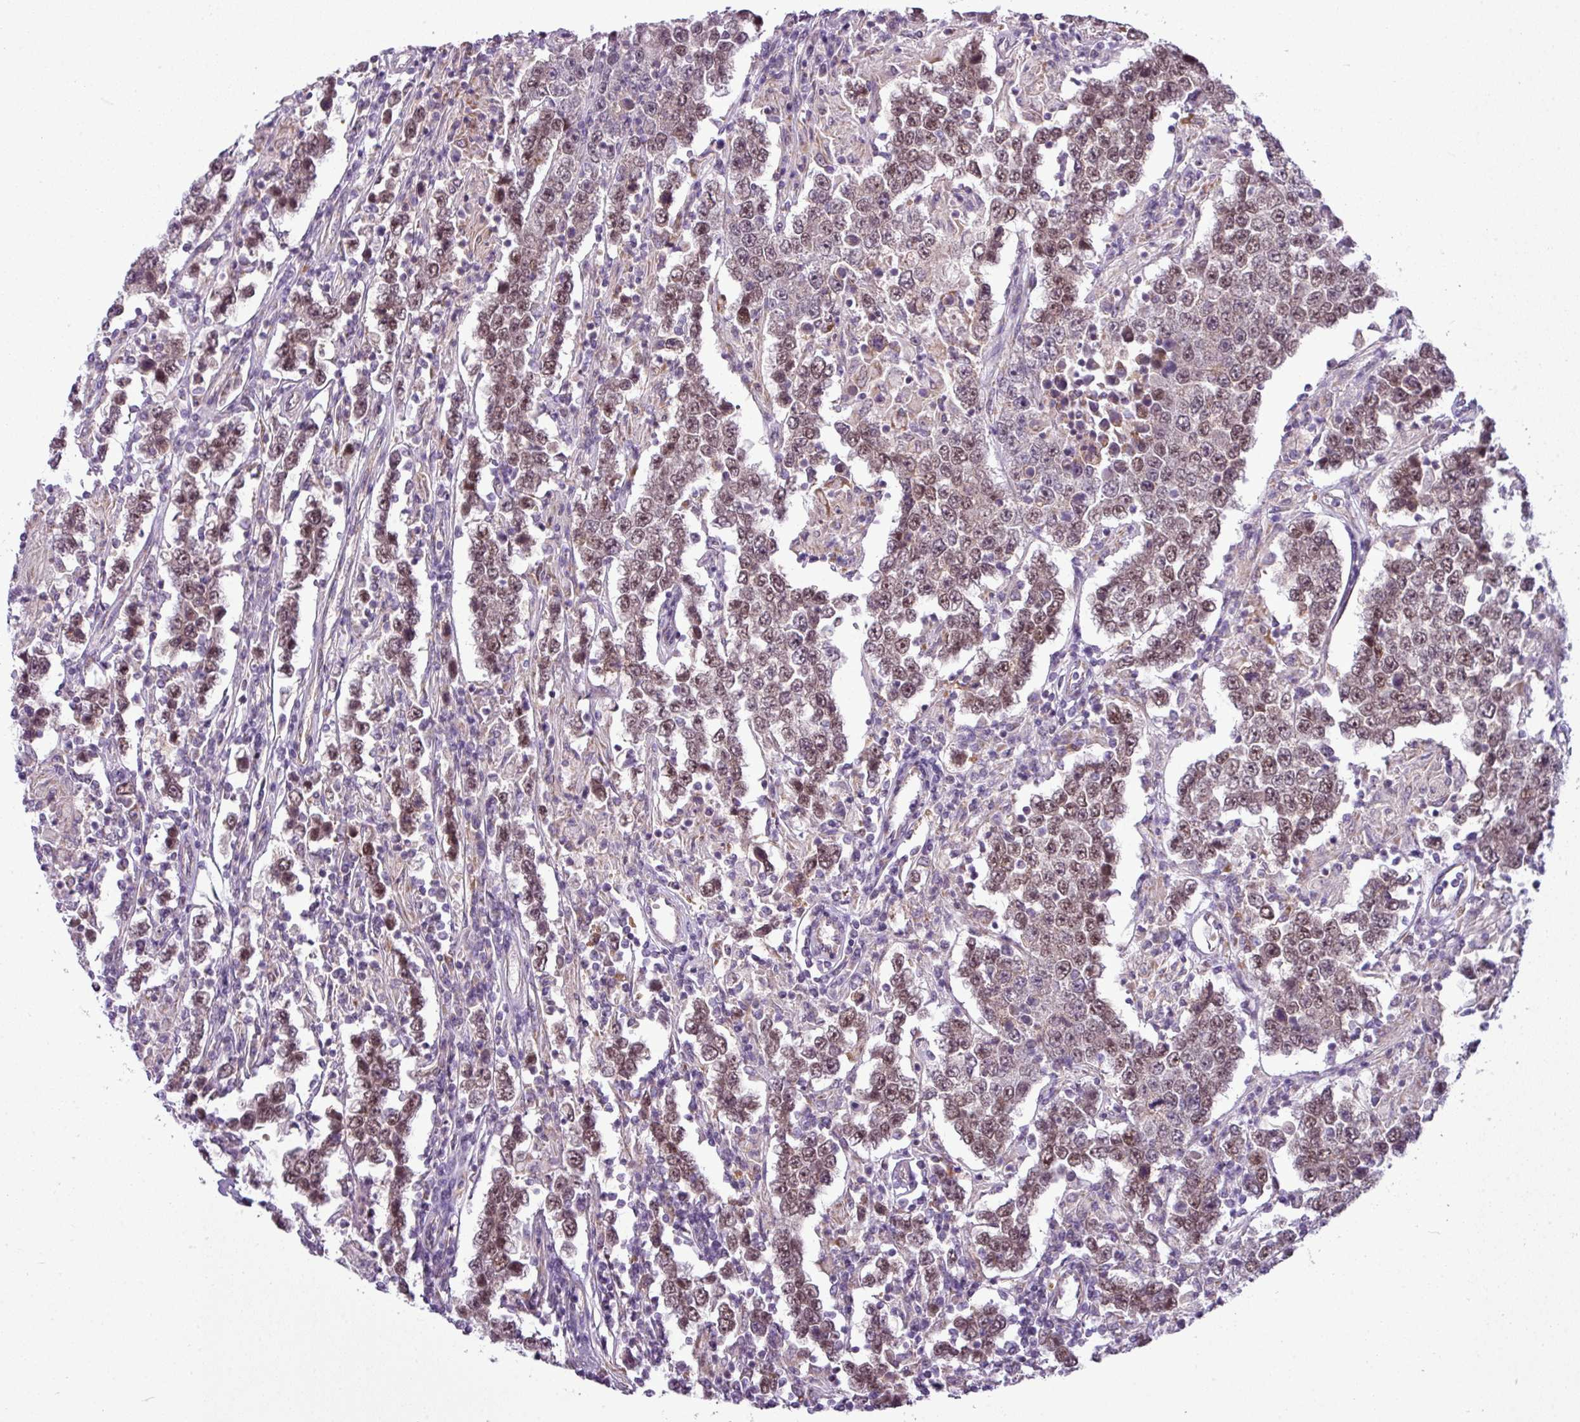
{"staining": {"intensity": "moderate", "quantity": ">75%", "location": "nuclear"}, "tissue": "testis cancer", "cell_type": "Tumor cells", "image_type": "cancer", "snomed": [{"axis": "morphology", "description": "Normal tissue, NOS"}, {"axis": "morphology", "description": "Urothelial carcinoma, High grade"}, {"axis": "morphology", "description": "Seminoma, NOS"}, {"axis": "morphology", "description": "Carcinoma, Embryonal, NOS"}, {"axis": "topography", "description": "Urinary bladder"}, {"axis": "topography", "description": "Testis"}], "caption": "This is an image of immunohistochemistry staining of seminoma (testis), which shows moderate positivity in the nuclear of tumor cells.", "gene": "ZNF217", "patient": {"sex": "male", "age": 41}}